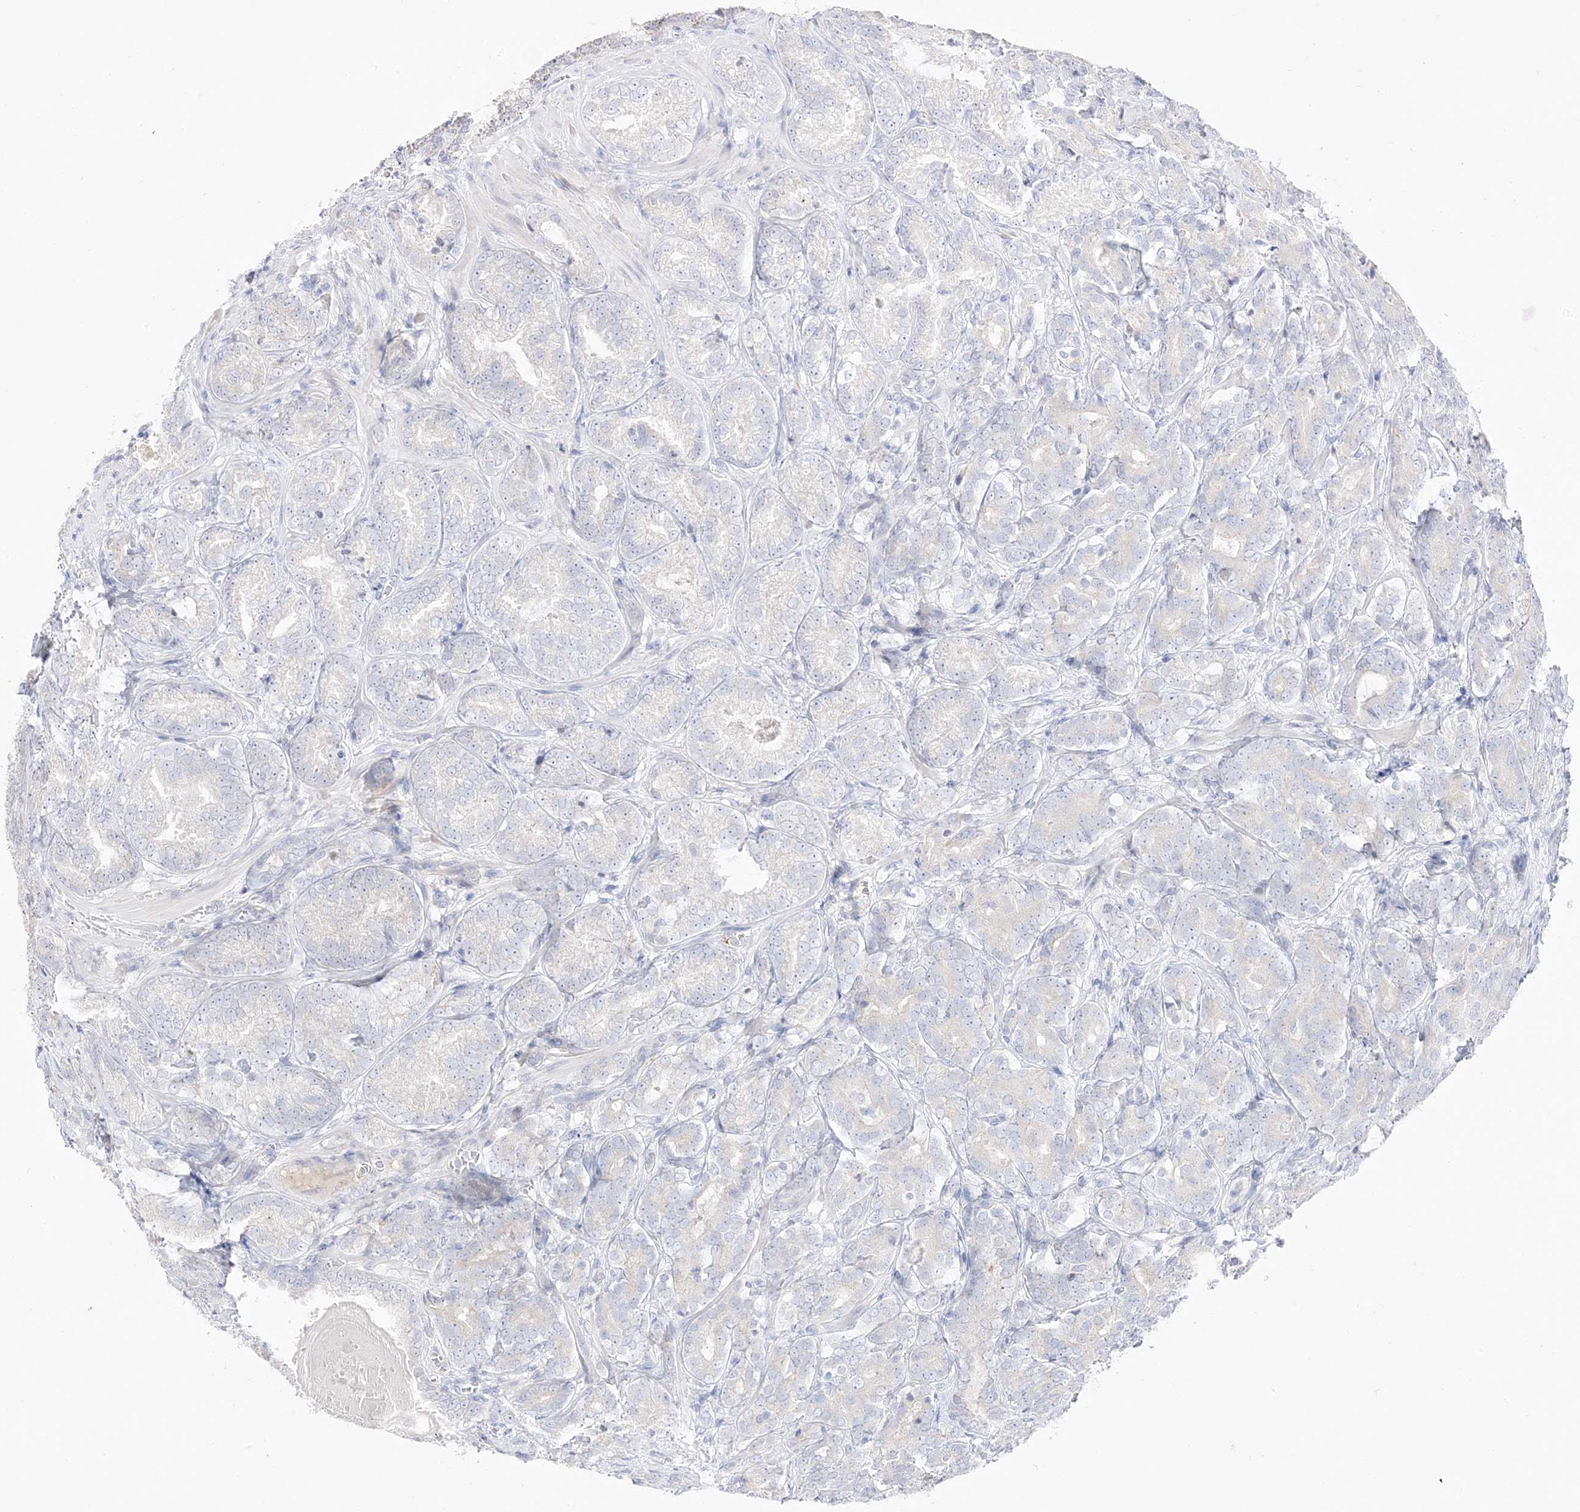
{"staining": {"intensity": "negative", "quantity": "none", "location": "none"}, "tissue": "prostate cancer", "cell_type": "Tumor cells", "image_type": "cancer", "snomed": [{"axis": "morphology", "description": "Adenocarcinoma, High grade"}, {"axis": "topography", "description": "Prostate"}], "caption": "An immunohistochemistry (IHC) photomicrograph of prostate cancer (high-grade adenocarcinoma) is shown. There is no staining in tumor cells of prostate cancer (high-grade adenocarcinoma).", "gene": "TRANK1", "patient": {"sex": "male", "age": 66}}